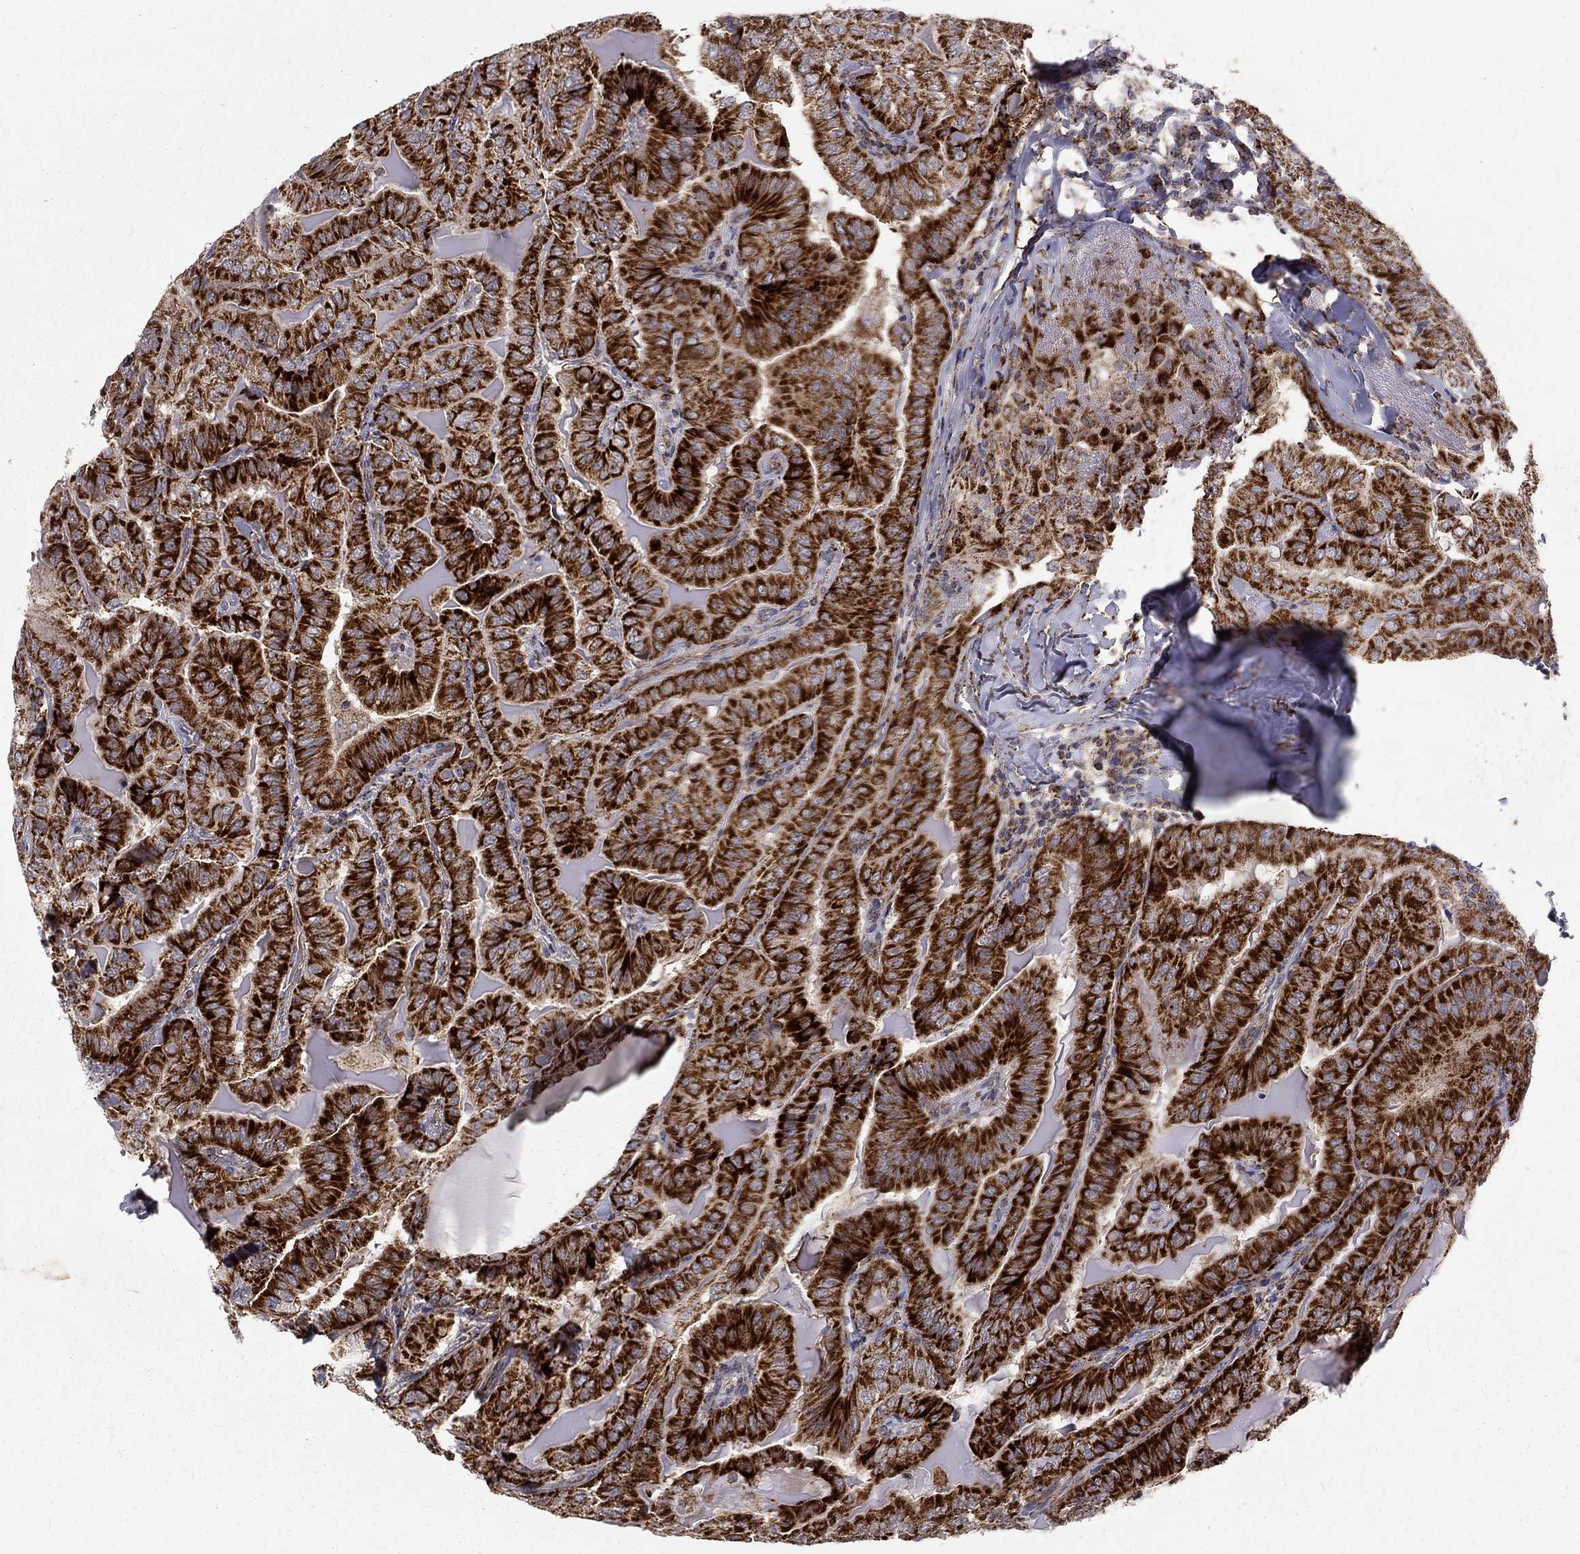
{"staining": {"intensity": "strong", "quantity": ">75%", "location": "cytoplasmic/membranous"}, "tissue": "thyroid cancer", "cell_type": "Tumor cells", "image_type": "cancer", "snomed": [{"axis": "morphology", "description": "Papillary adenocarcinoma, NOS"}, {"axis": "topography", "description": "Thyroid gland"}], "caption": "Thyroid cancer was stained to show a protein in brown. There is high levels of strong cytoplasmic/membranous expression in about >75% of tumor cells.", "gene": "ALDH1B1", "patient": {"sex": "female", "age": 68}}